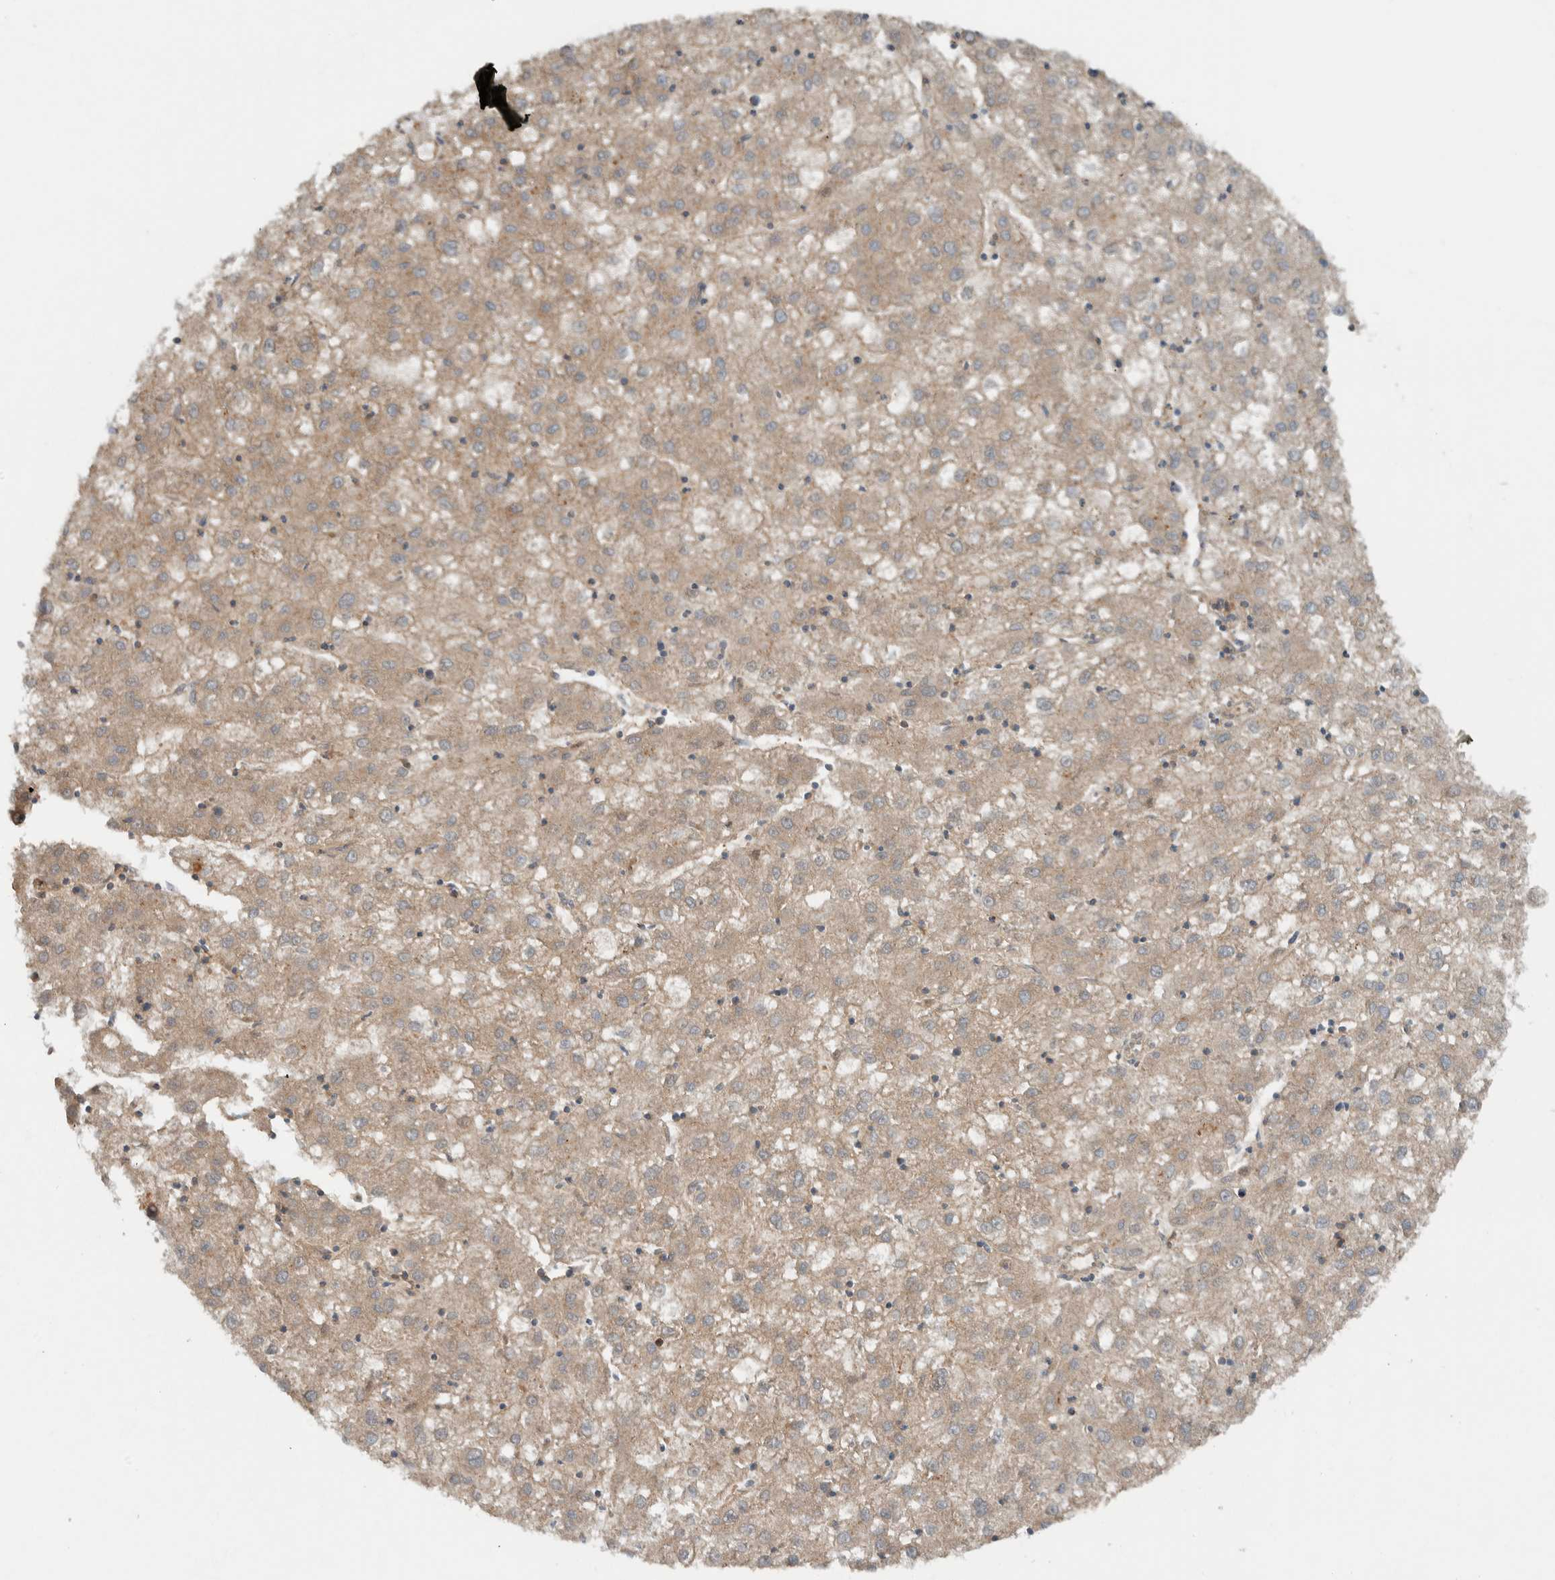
{"staining": {"intensity": "weak", "quantity": "<25%", "location": "cytoplasmic/membranous"}, "tissue": "liver cancer", "cell_type": "Tumor cells", "image_type": "cancer", "snomed": [{"axis": "morphology", "description": "Carcinoma, Hepatocellular, NOS"}, {"axis": "topography", "description": "Liver"}], "caption": "High magnification brightfield microscopy of liver hepatocellular carcinoma stained with DAB (brown) and counterstained with hematoxylin (blue): tumor cells show no significant staining.", "gene": "KLHL6", "patient": {"sex": "male", "age": 72}}